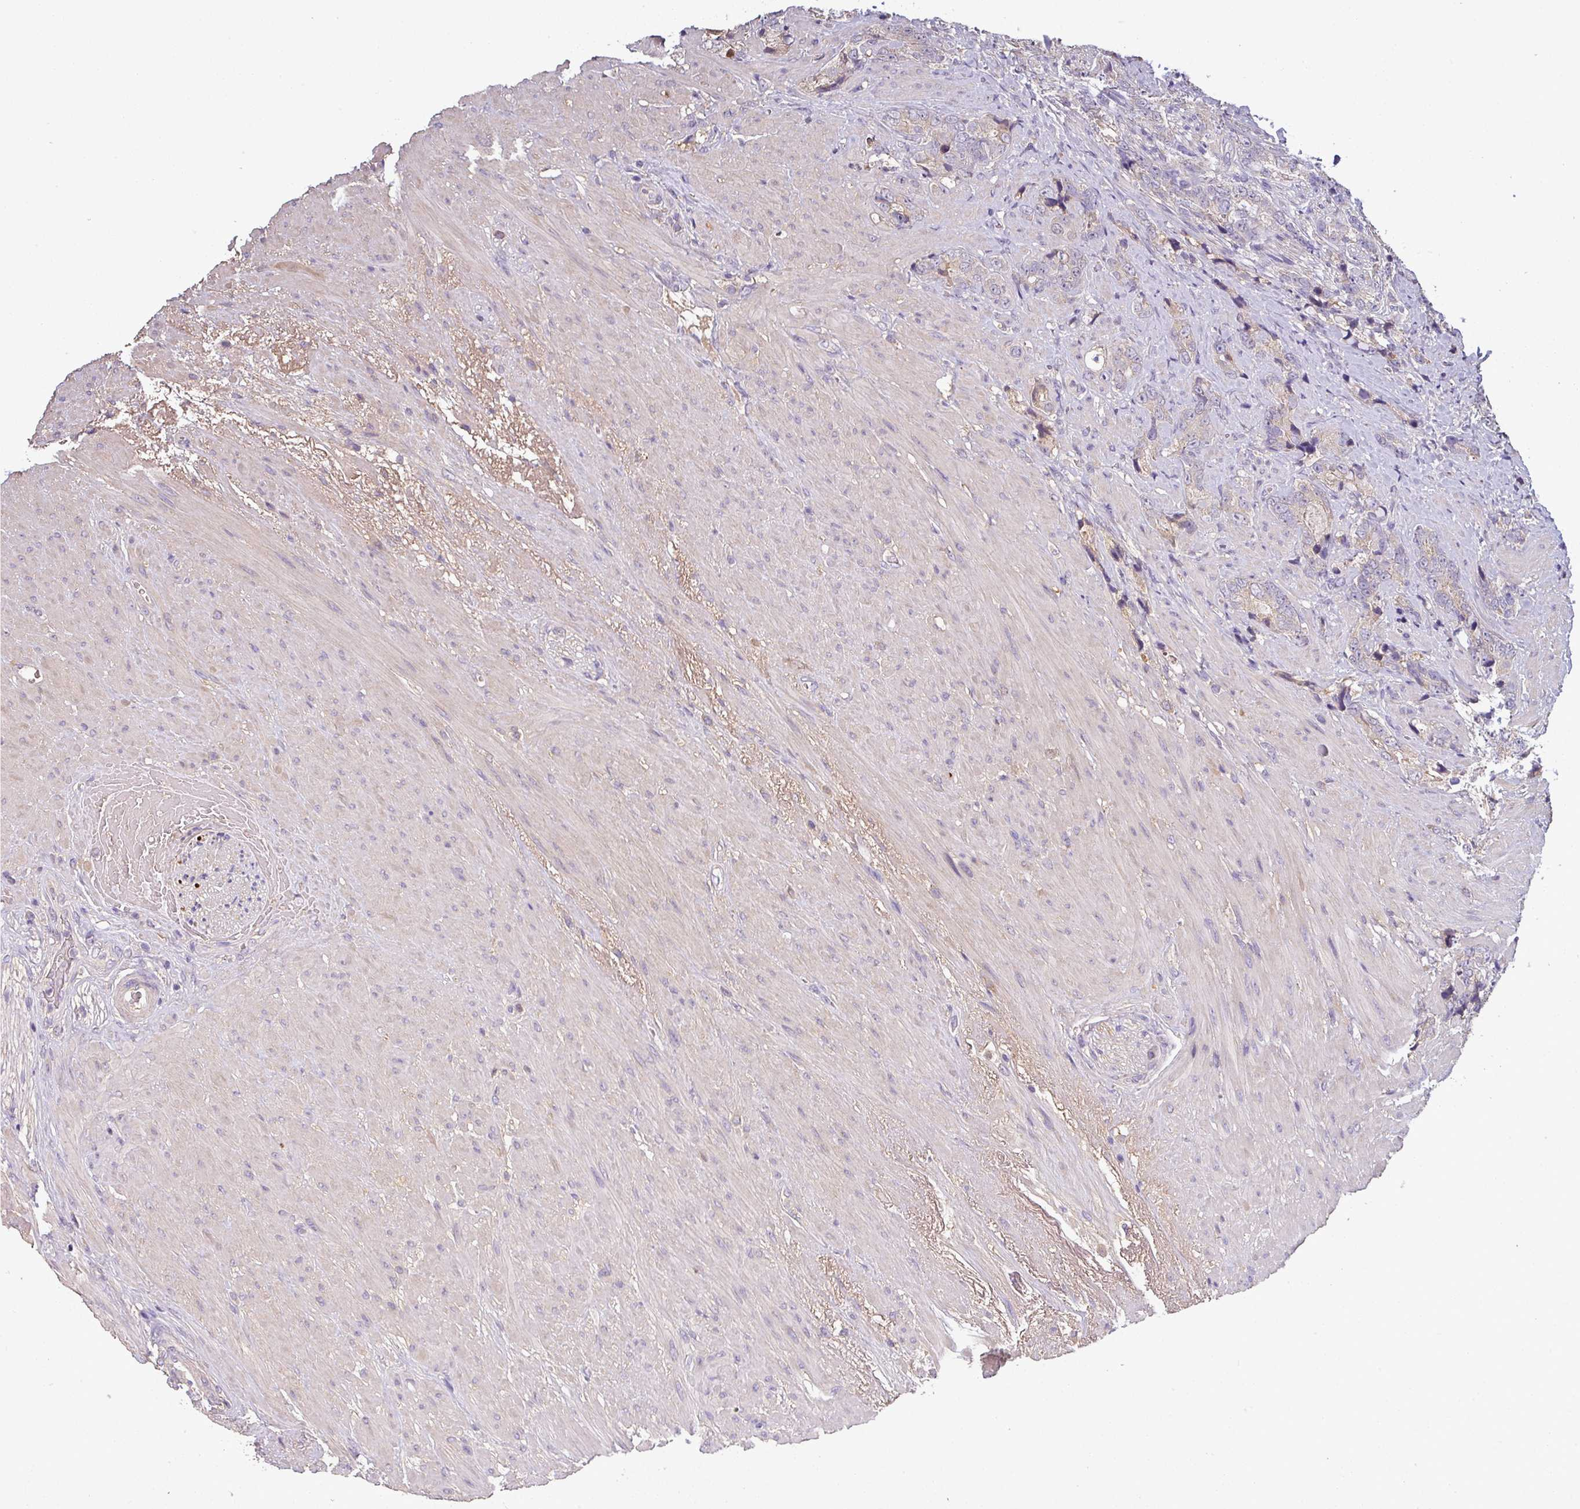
{"staining": {"intensity": "negative", "quantity": "none", "location": "none"}, "tissue": "prostate cancer", "cell_type": "Tumor cells", "image_type": "cancer", "snomed": [{"axis": "morphology", "description": "Adenocarcinoma, High grade"}, {"axis": "topography", "description": "Prostate"}], "caption": "The histopathology image exhibits no staining of tumor cells in prostate cancer.", "gene": "ISLR", "patient": {"sex": "male", "age": 74}}